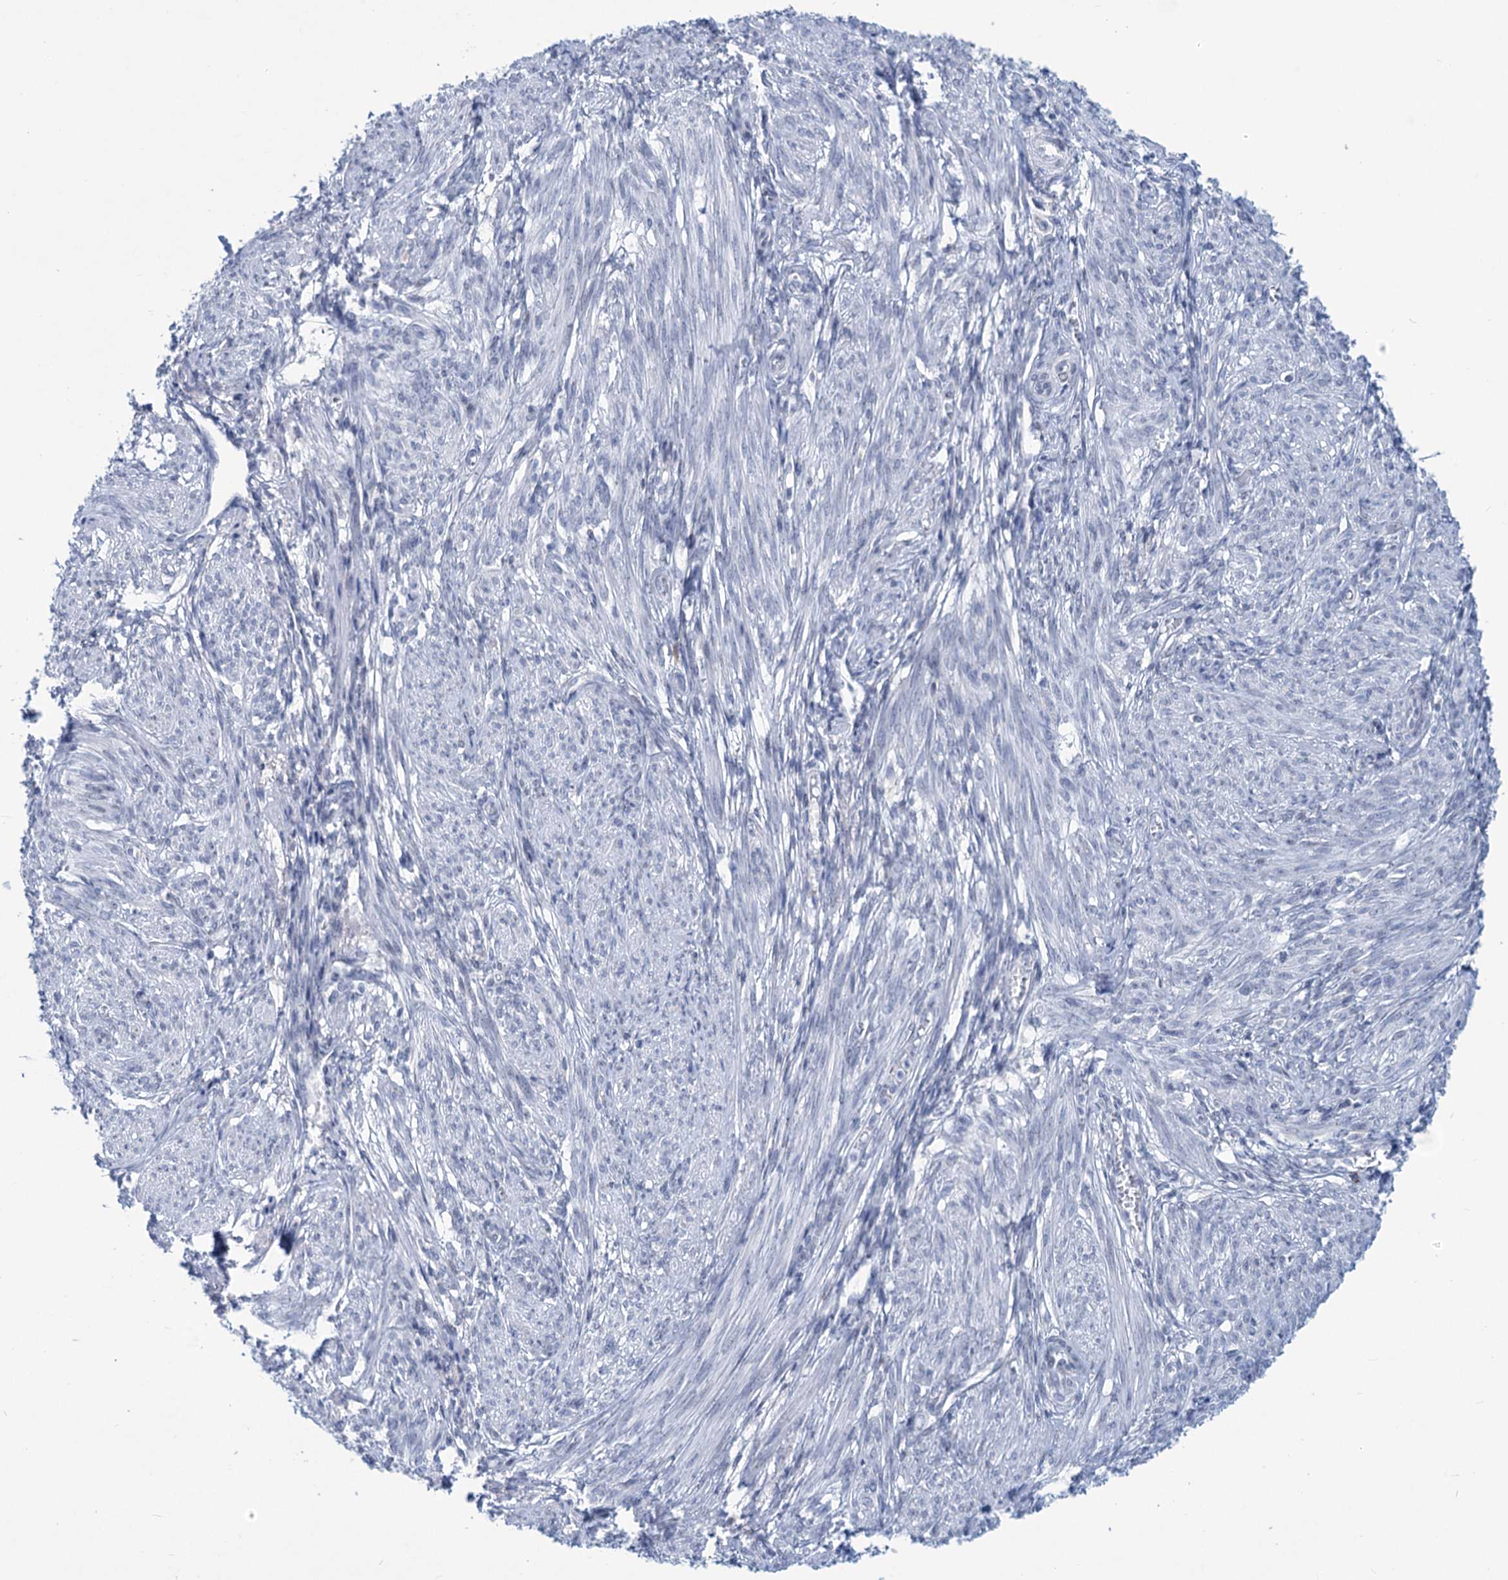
{"staining": {"intensity": "negative", "quantity": "none", "location": "none"}, "tissue": "smooth muscle", "cell_type": "Smooth muscle cells", "image_type": "normal", "snomed": [{"axis": "morphology", "description": "Normal tissue, NOS"}, {"axis": "topography", "description": "Smooth muscle"}], "caption": "DAB immunohistochemical staining of normal human smooth muscle exhibits no significant staining in smooth muscle cells.", "gene": "NEU3", "patient": {"sex": "female", "age": 39}}